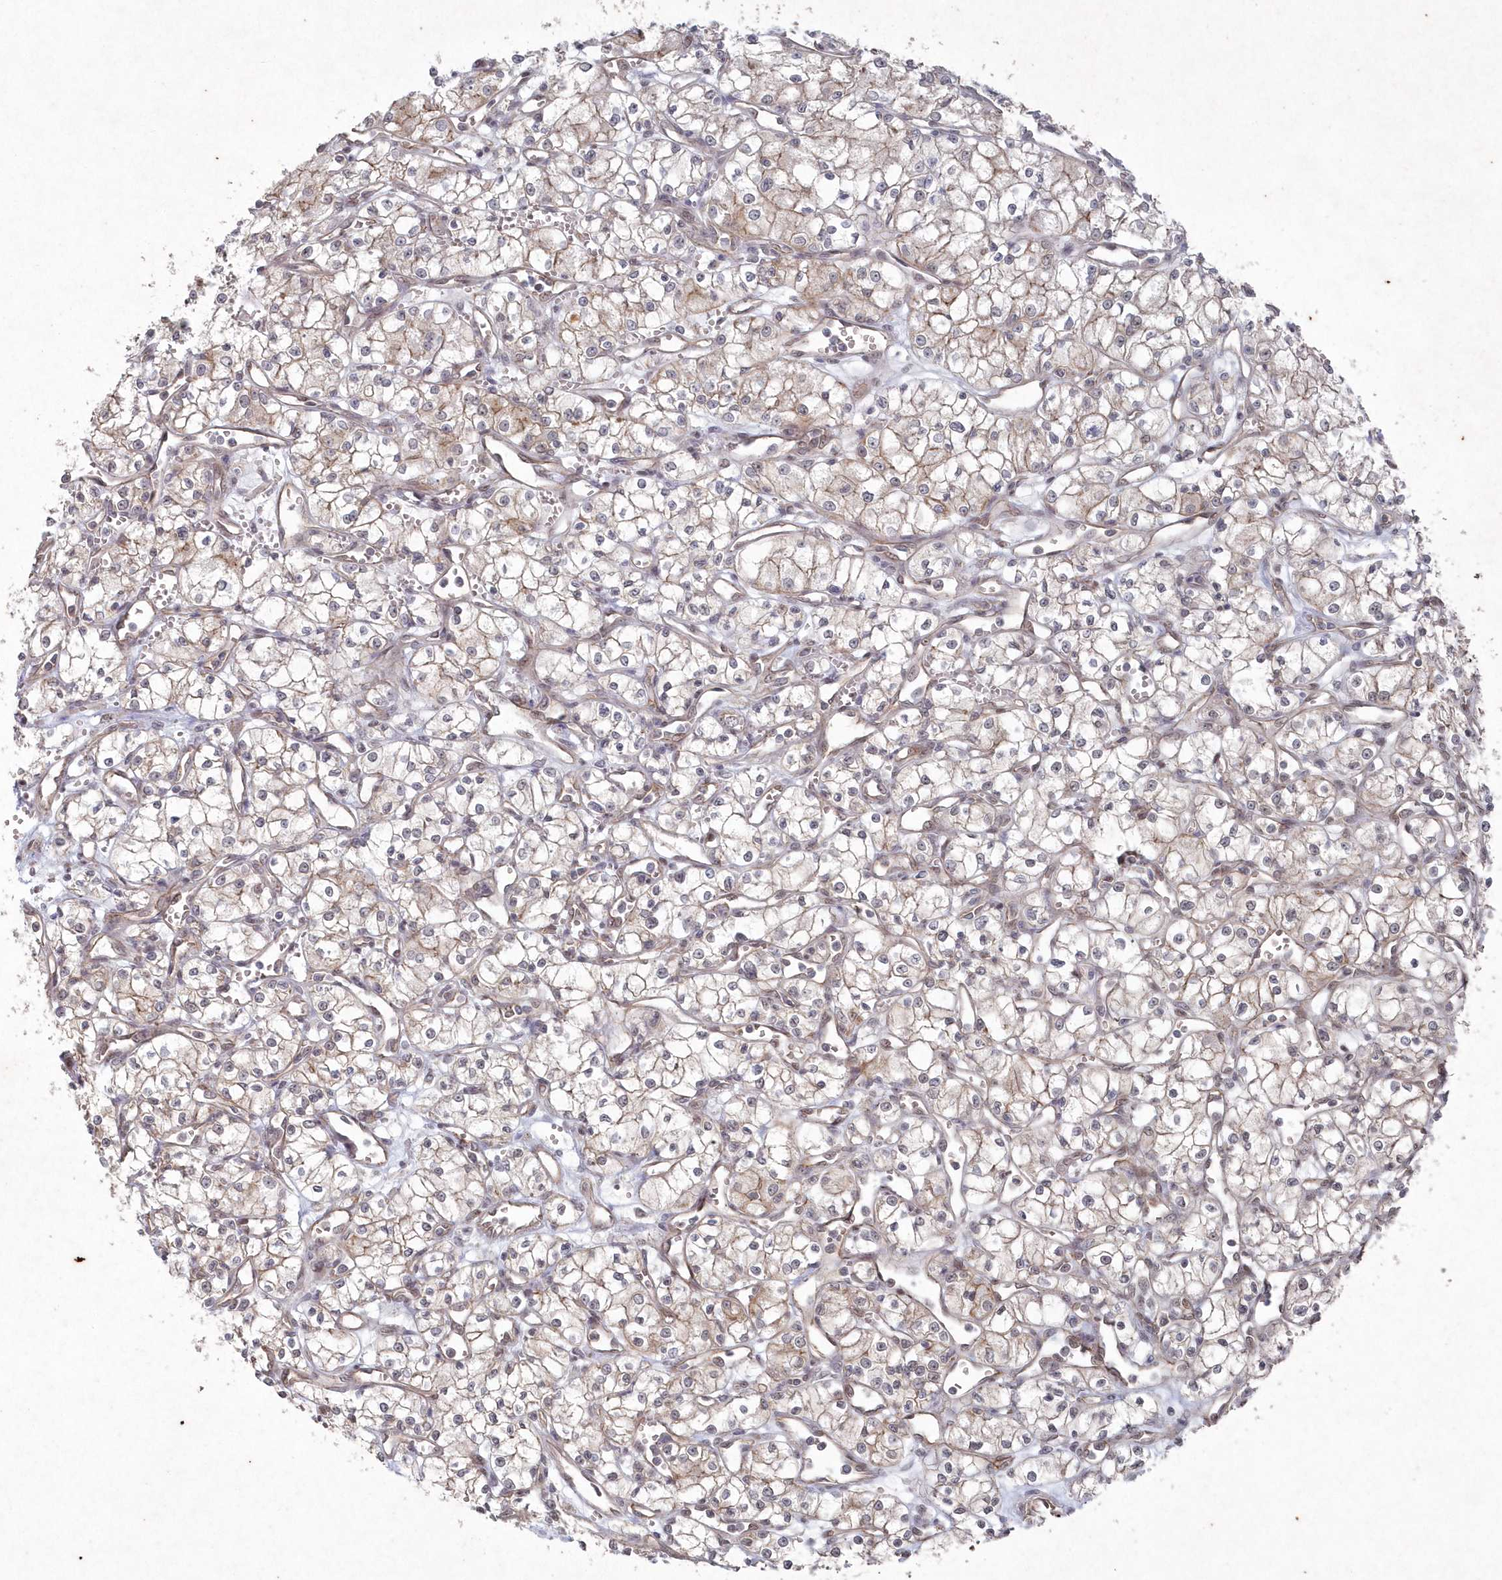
{"staining": {"intensity": "weak", "quantity": "<25%", "location": "cytoplasmic/membranous"}, "tissue": "renal cancer", "cell_type": "Tumor cells", "image_type": "cancer", "snomed": [{"axis": "morphology", "description": "Adenocarcinoma, NOS"}, {"axis": "topography", "description": "Kidney"}], "caption": "Adenocarcinoma (renal) stained for a protein using immunohistochemistry displays no positivity tumor cells.", "gene": "VSIG2", "patient": {"sex": "male", "age": 59}}